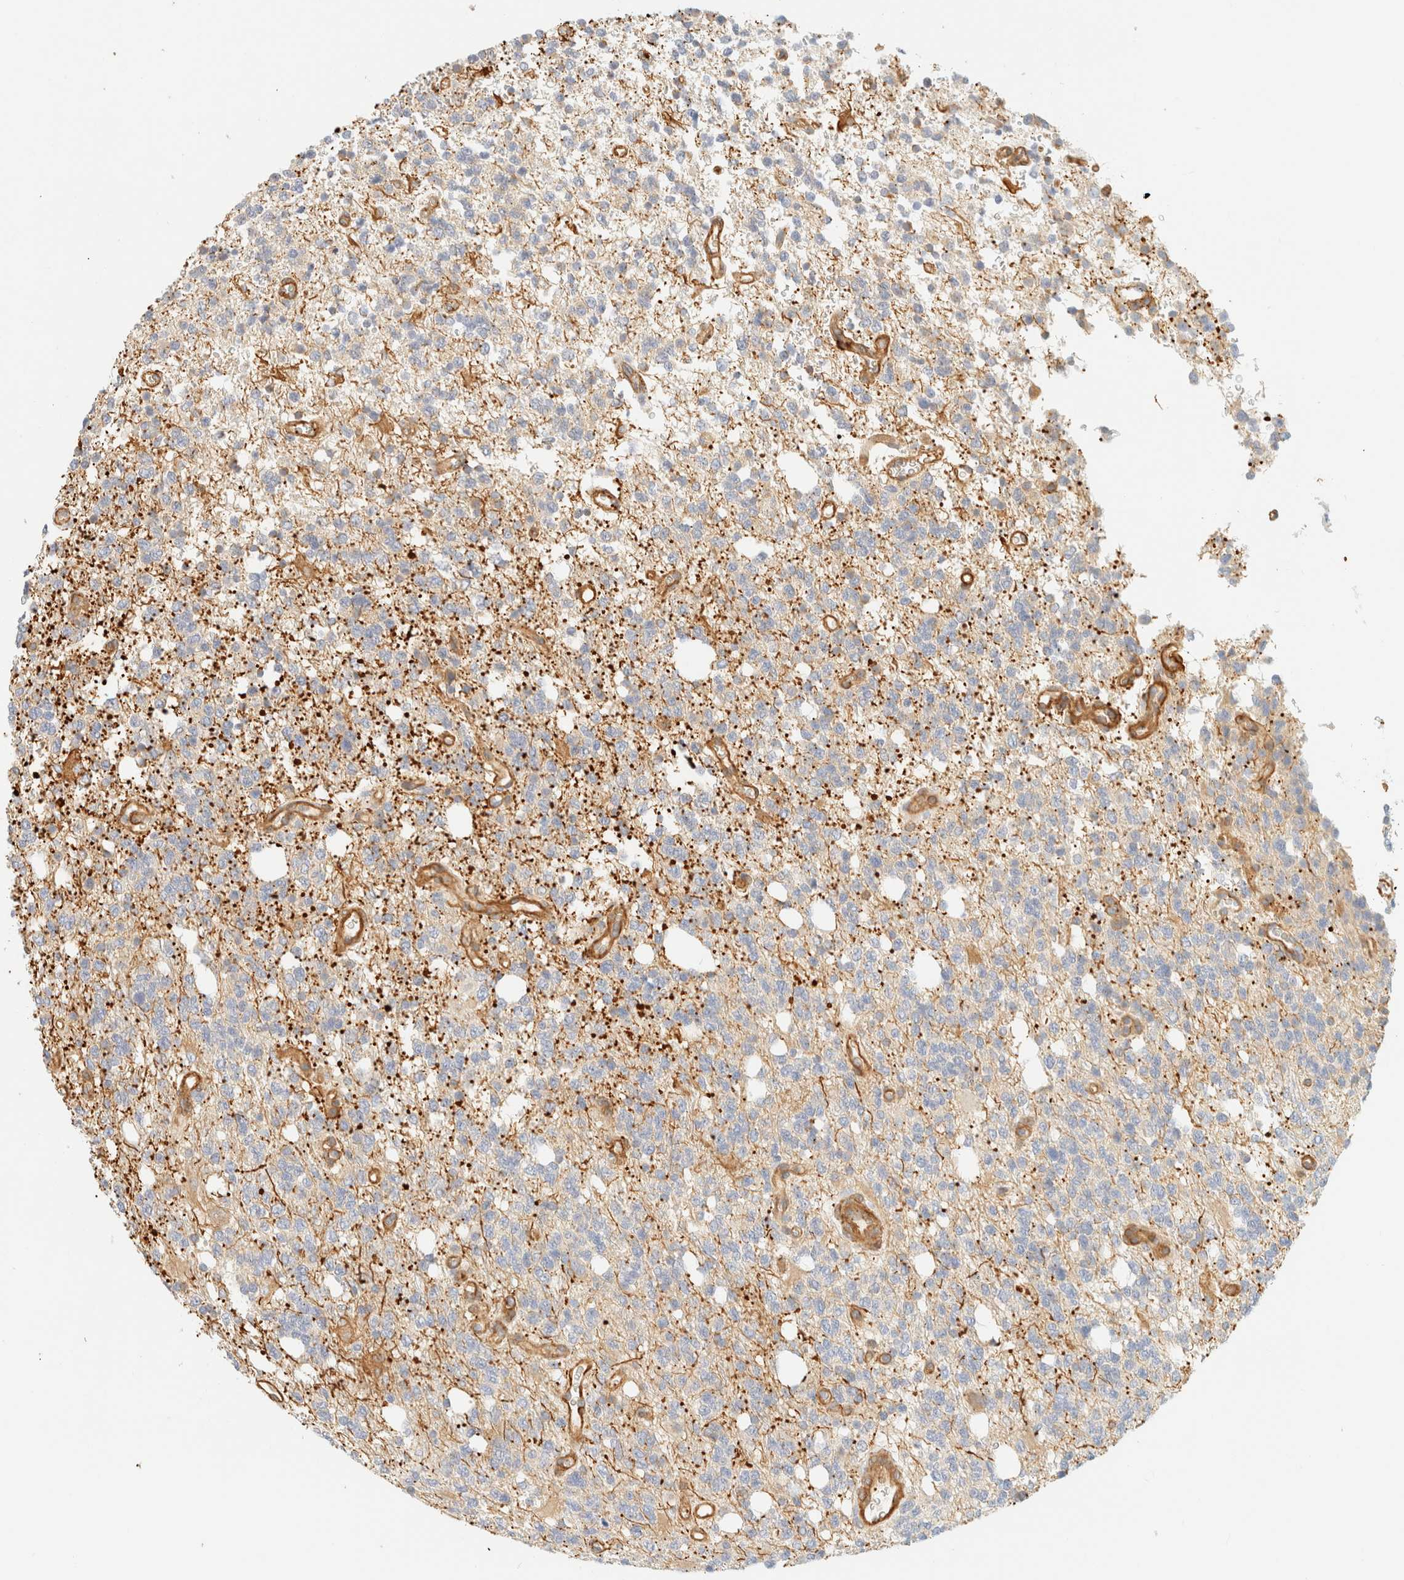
{"staining": {"intensity": "negative", "quantity": "none", "location": "none"}, "tissue": "glioma", "cell_type": "Tumor cells", "image_type": "cancer", "snomed": [{"axis": "morphology", "description": "Glioma, malignant, High grade"}, {"axis": "topography", "description": "Brain"}], "caption": "Immunohistochemistry (IHC) image of malignant glioma (high-grade) stained for a protein (brown), which reveals no expression in tumor cells.", "gene": "OTOP2", "patient": {"sex": "female", "age": 62}}